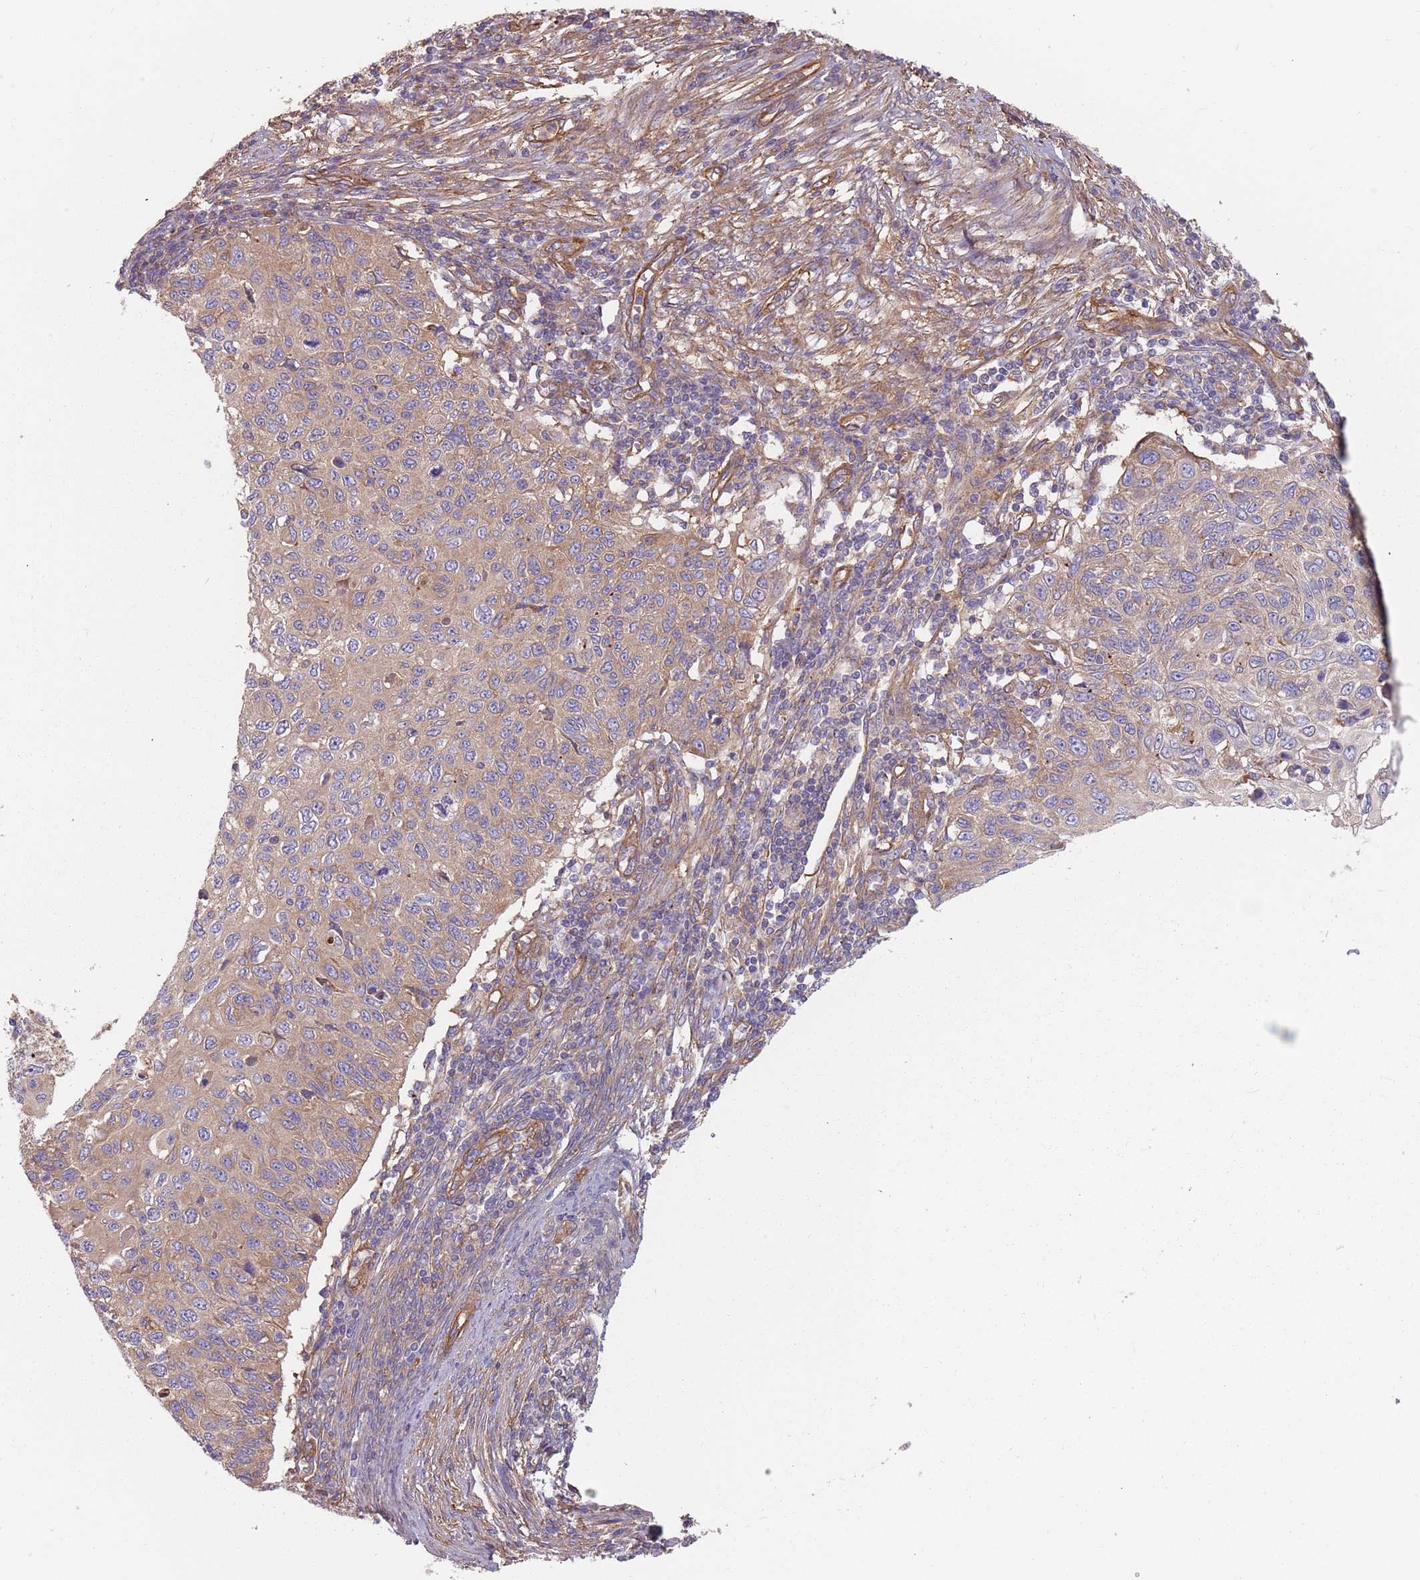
{"staining": {"intensity": "moderate", "quantity": "<25%", "location": "cytoplasmic/membranous"}, "tissue": "cervical cancer", "cell_type": "Tumor cells", "image_type": "cancer", "snomed": [{"axis": "morphology", "description": "Squamous cell carcinoma, NOS"}, {"axis": "topography", "description": "Cervix"}], "caption": "About <25% of tumor cells in squamous cell carcinoma (cervical) show moderate cytoplasmic/membranous protein expression as visualized by brown immunohistochemical staining.", "gene": "SPDL1", "patient": {"sex": "female", "age": 70}}